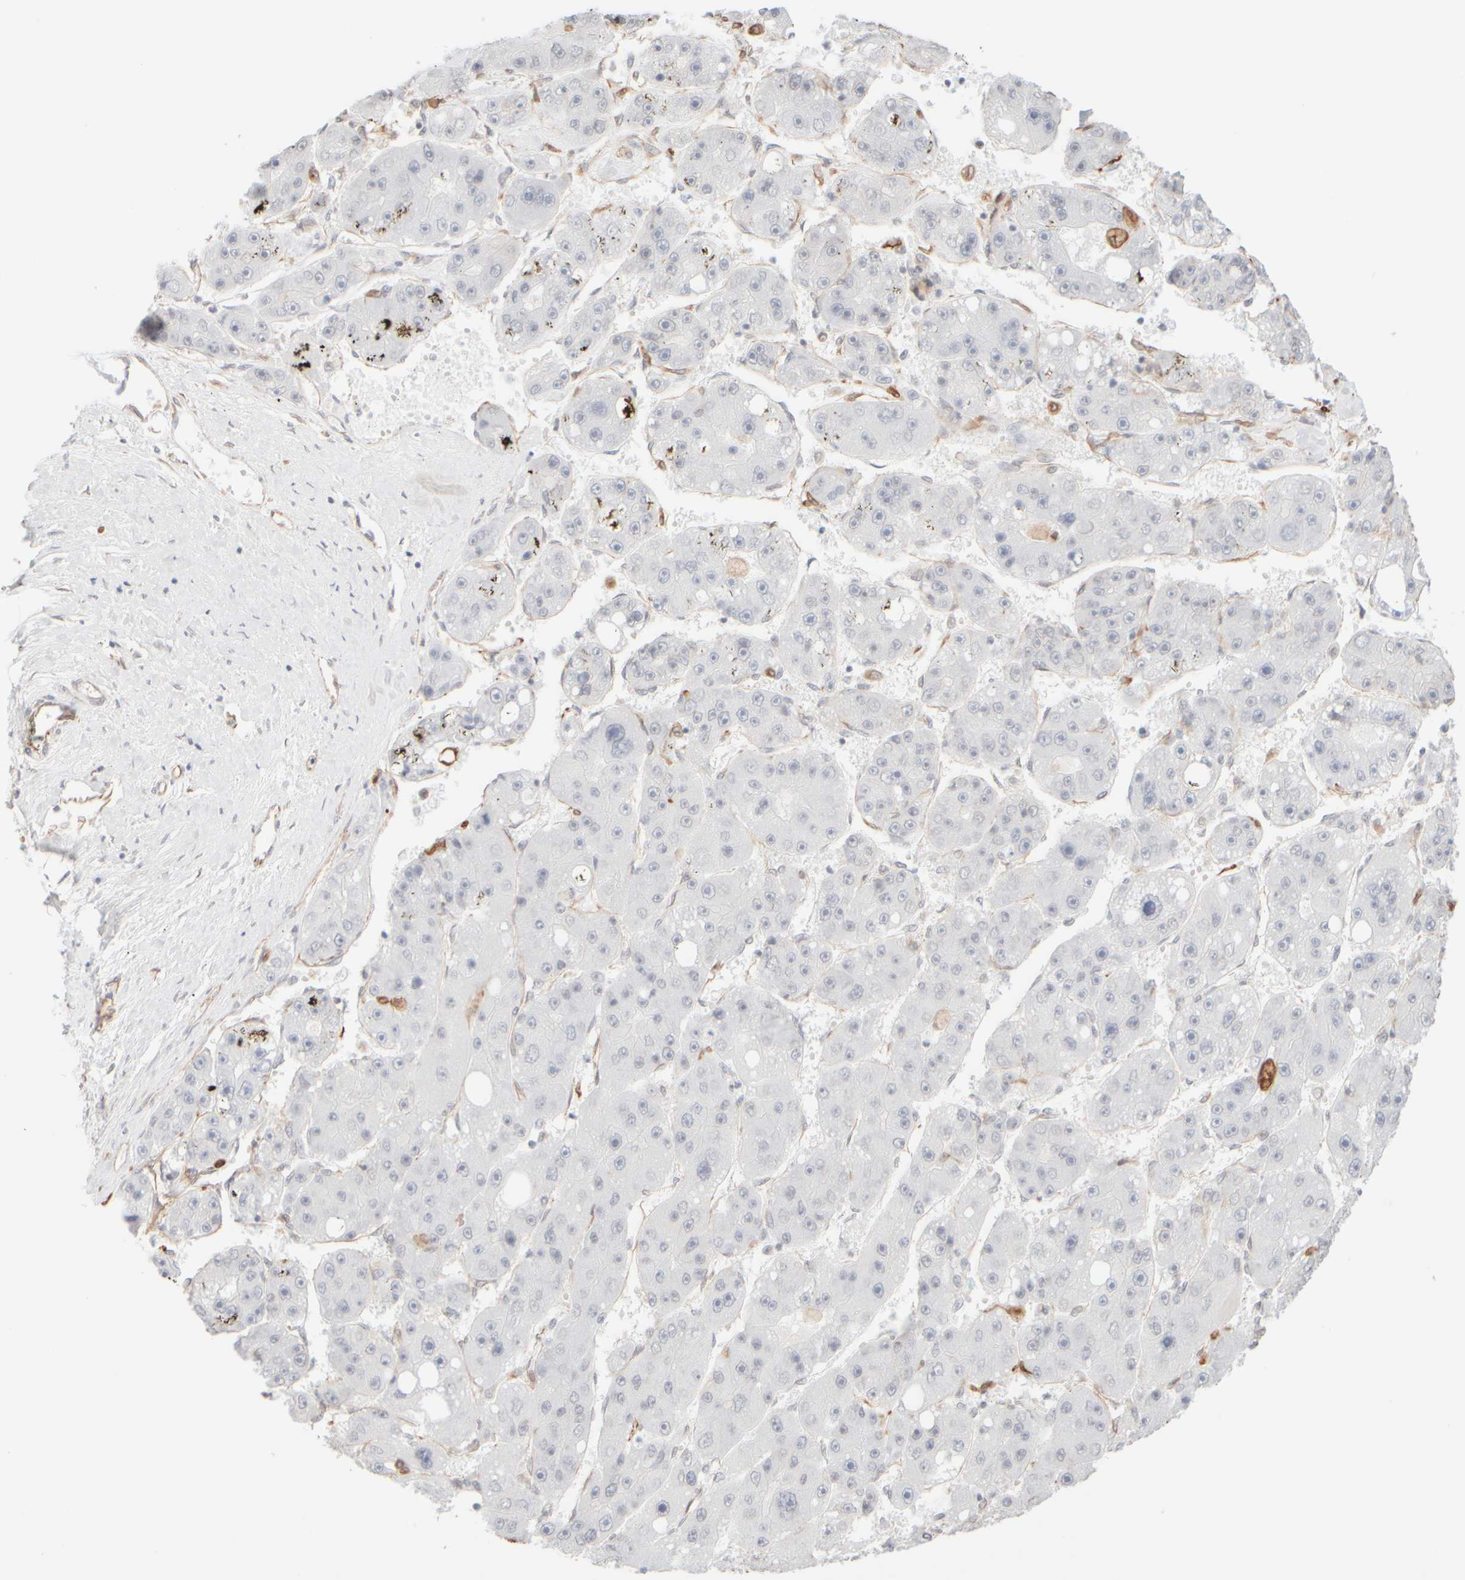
{"staining": {"intensity": "negative", "quantity": "none", "location": "none"}, "tissue": "liver cancer", "cell_type": "Tumor cells", "image_type": "cancer", "snomed": [{"axis": "morphology", "description": "Carcinoma, Hepatocellular, NOS"}, {"axis": "topography", "description": "Liver"}], "caption": "Liver cancer (hepatocellular carcinoma) stained for a protein using IHC shows no staining tumor cells.", "gene": "KRT15", "patient": {"sex": "female", "age": 61}}